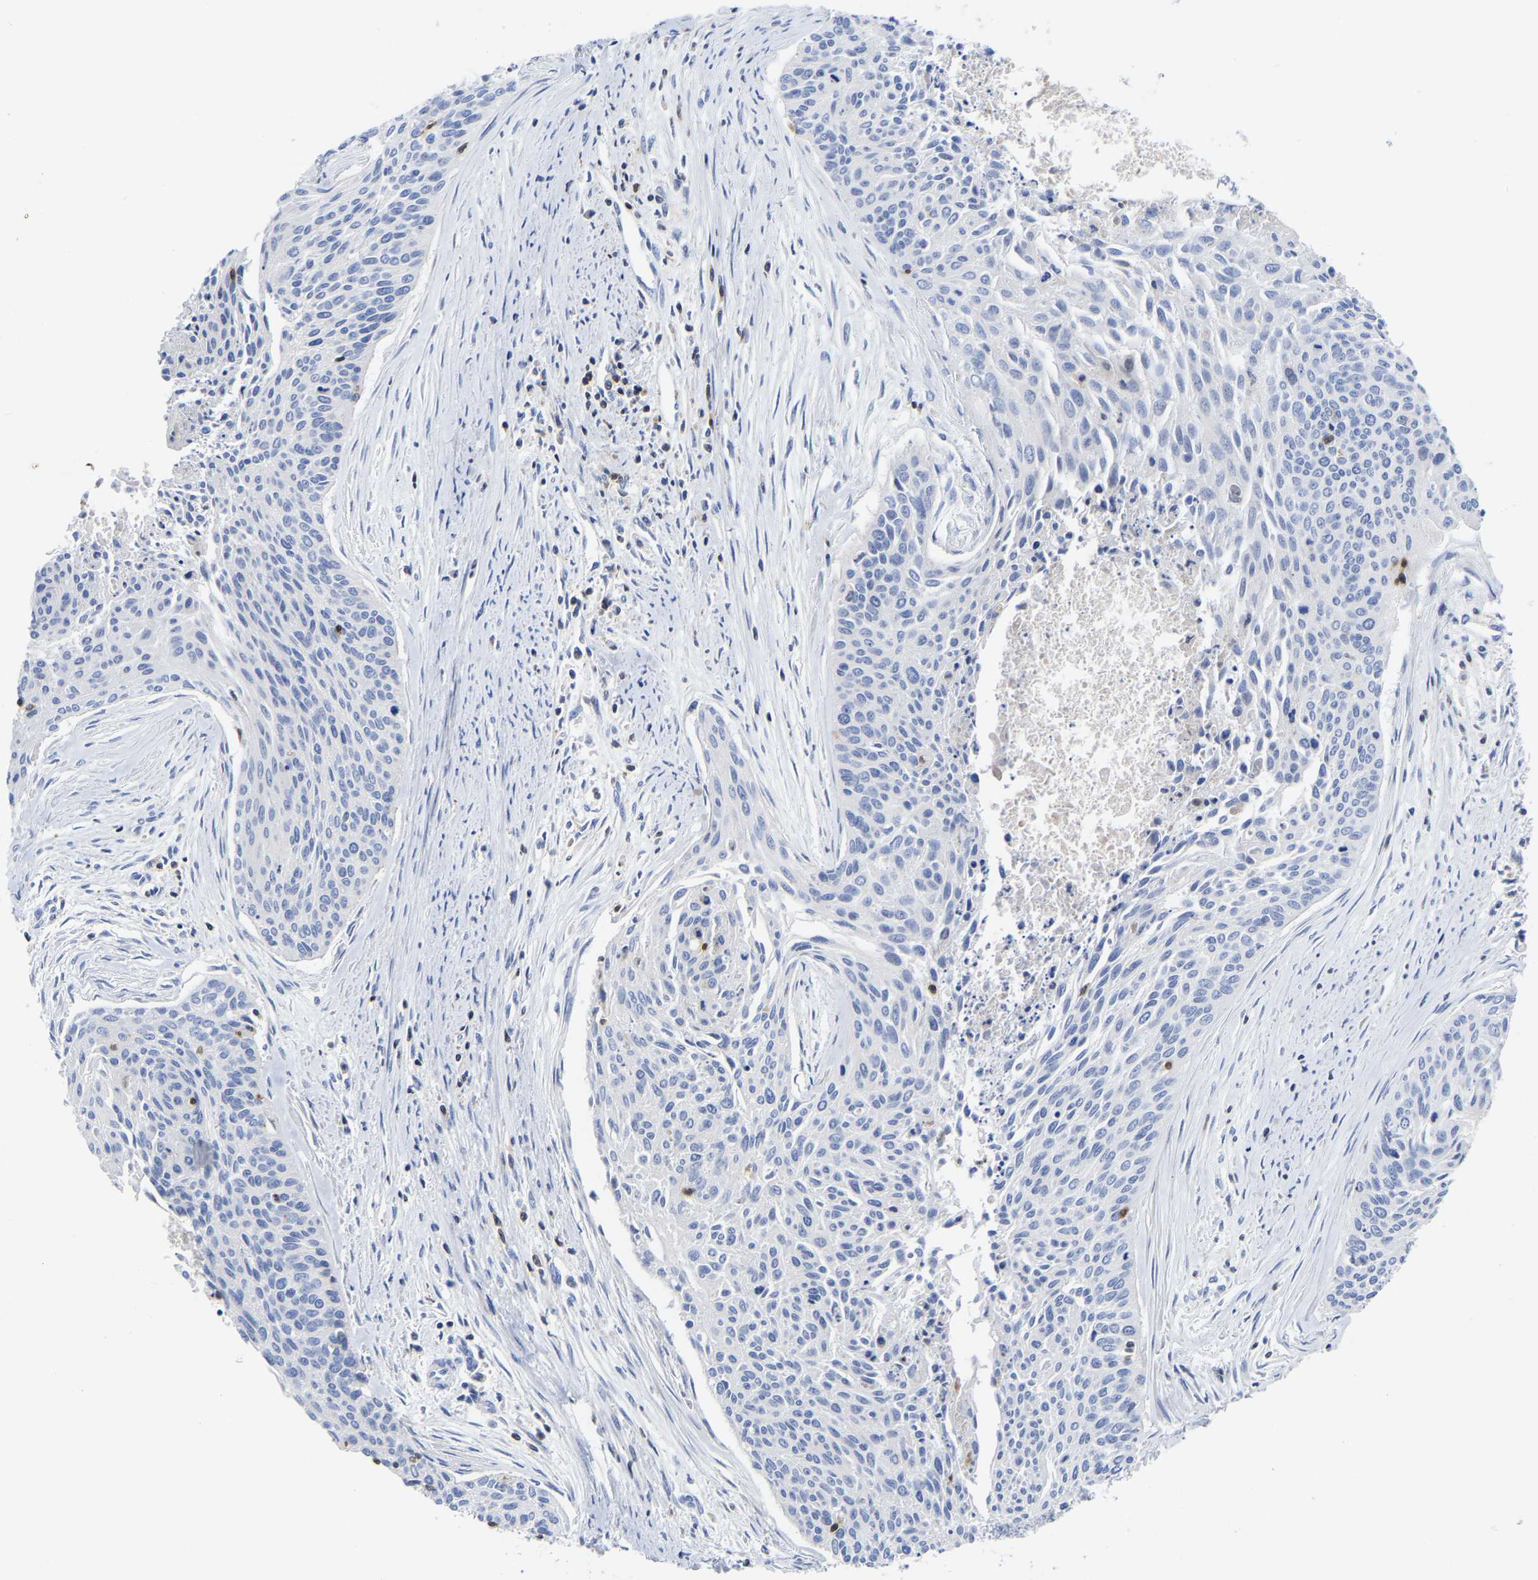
{"staining": {"intensity": "negative", "quantity": "none", "location": "none"}, "tissue": "cervical cancer", "cell_type": "Tumor cells", "image_type": "cancer", "snomed": [{"axis": "morphology", "description": "Squamous cell carcinoma, NOS"}, {"axis": "topography", "description": "Cervix"}], "caption": "Protein analysis of cervical cancer displays no significant staining in tumor cells.", "gene": "PTPN7", "patient": {"sex": "female", "age": 55}}